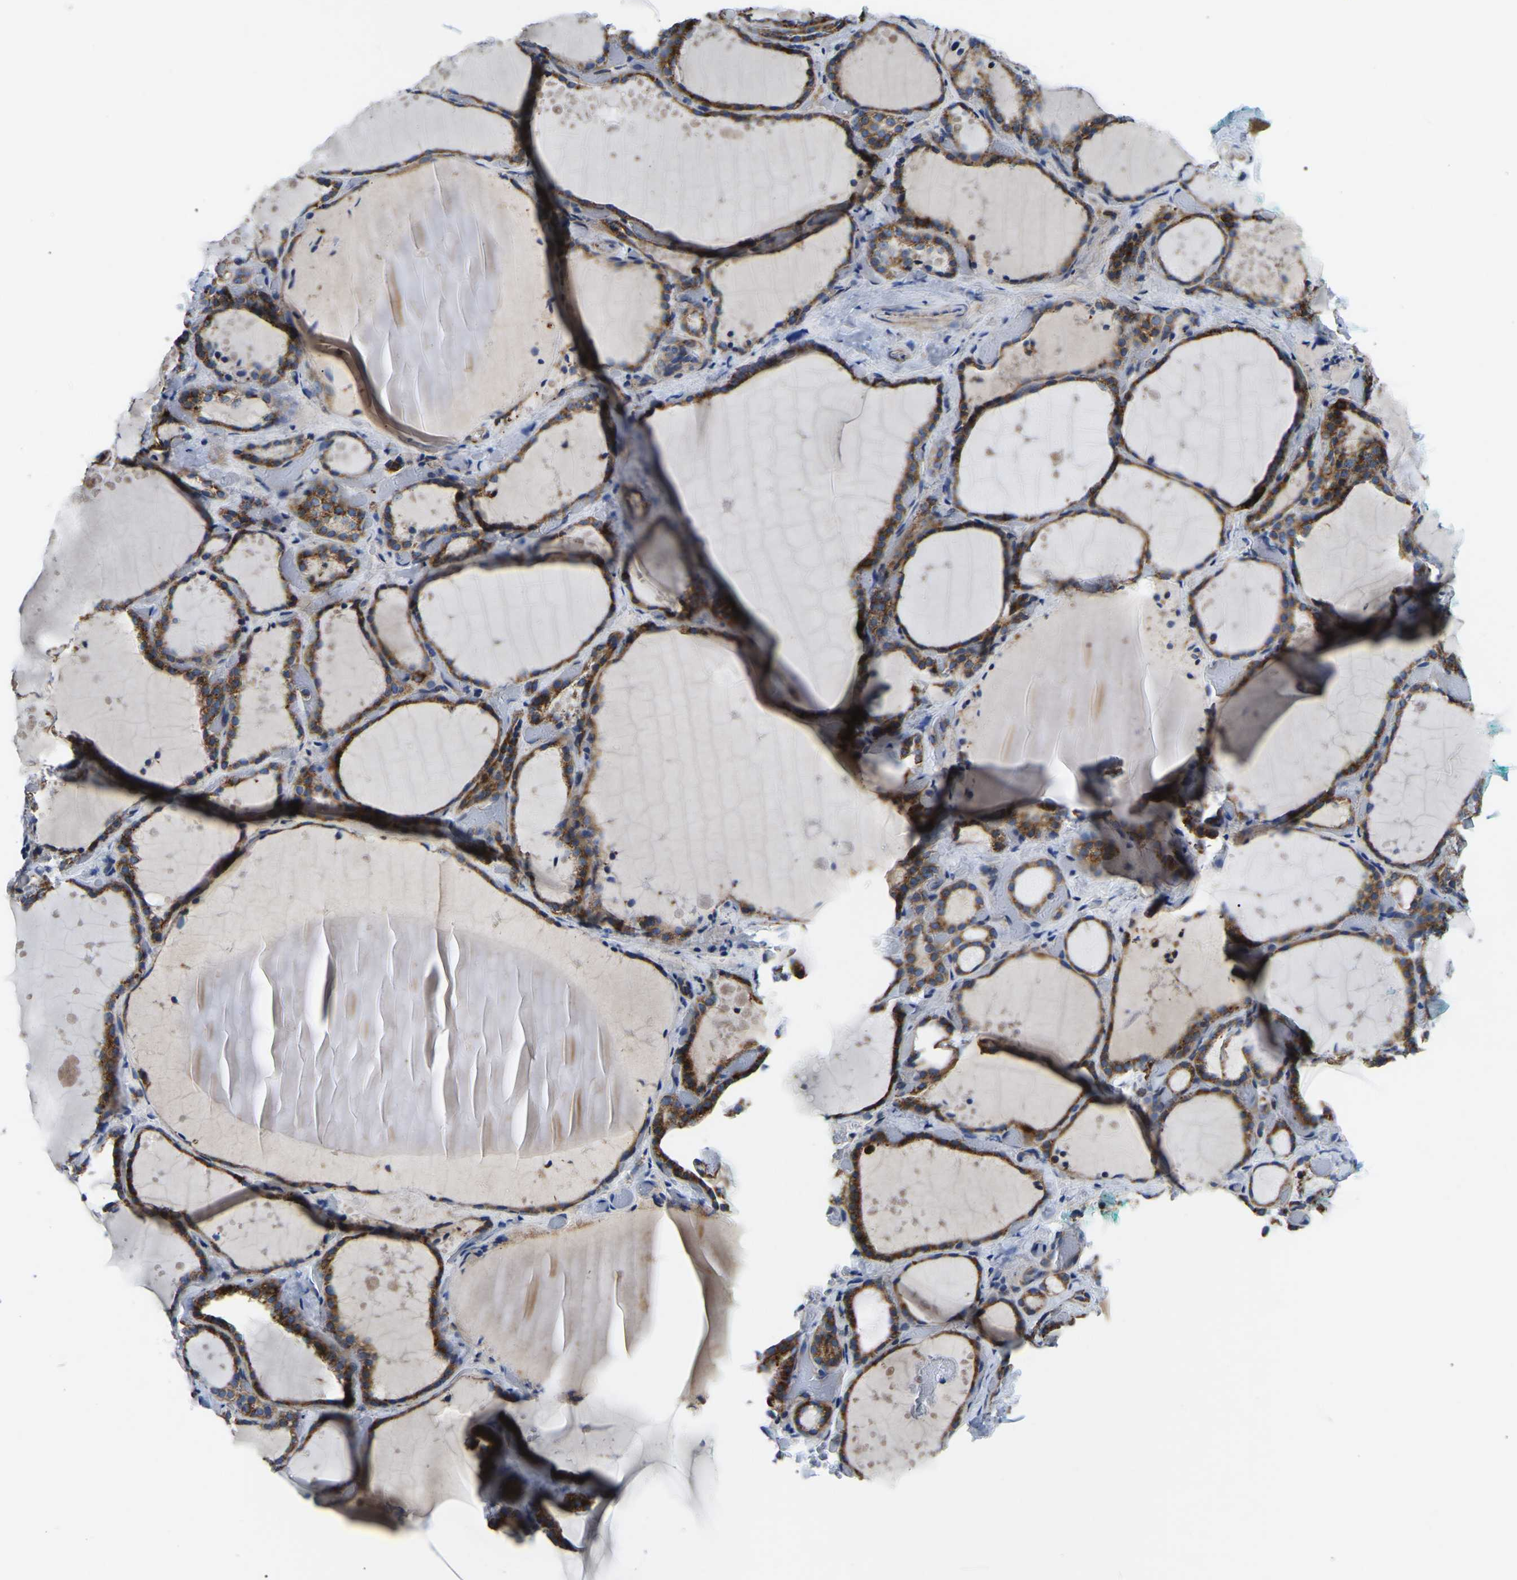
{"staining": {"intensity": "moderate", "quantity": ">75%", "location": "cytoplasmic/membranous"}, "tissue": "thyroid gland", "cell_type": "Glandular cells", "image_type": "normal", "snomed": [{"axis": "morphology", "description": "Normal tissue, NOS"}, {"axis": "topography", "description": "Thyroid gland"}], "caption": "About >75% of glandular cells in unremarkable thyroid gland exhibit moderate cytoplasmic/membranous protein expression as visualized by brown immunohistochemical staining.", "gene": "PPM1E", "patient": {"sex": "female", "age": 44}}